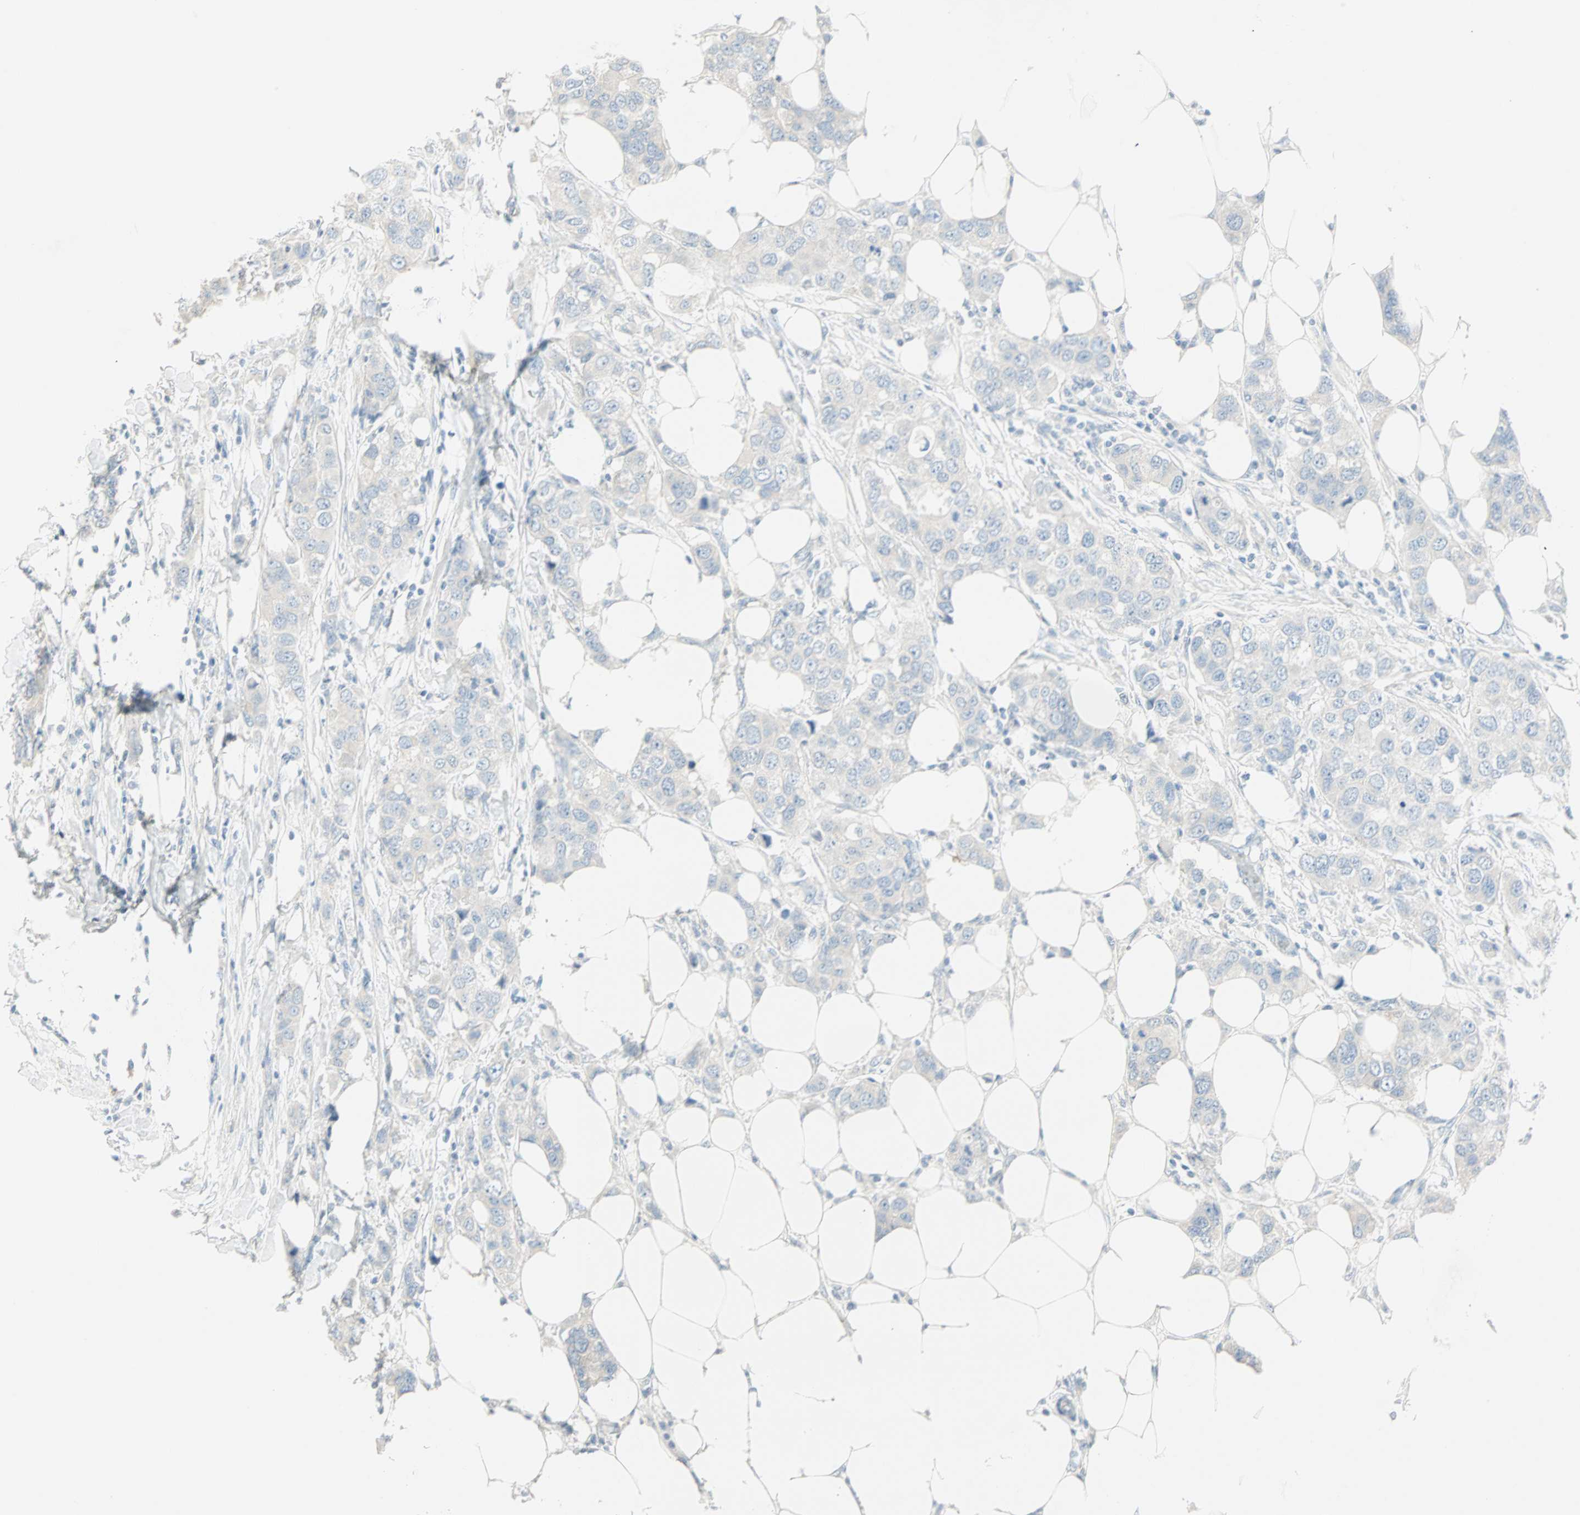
{"staining": {"intensity": "negative", "quantity": "none", "location": "none"}, "tissue": "breast cancer", "cell_type": "Tumor cells", "image_type": "cancer", "snomed": [{"axis": "morphology", "description": "Duct carcinoma"}, {"axis": "topography", "description": "Breast"}], "caption": "A histopathology image of human breast invasive ductal carcinoma is negative for staining in tumor cells.", "gene": "SULT1C2", "patient": {"sex": "female", "age": 50}}